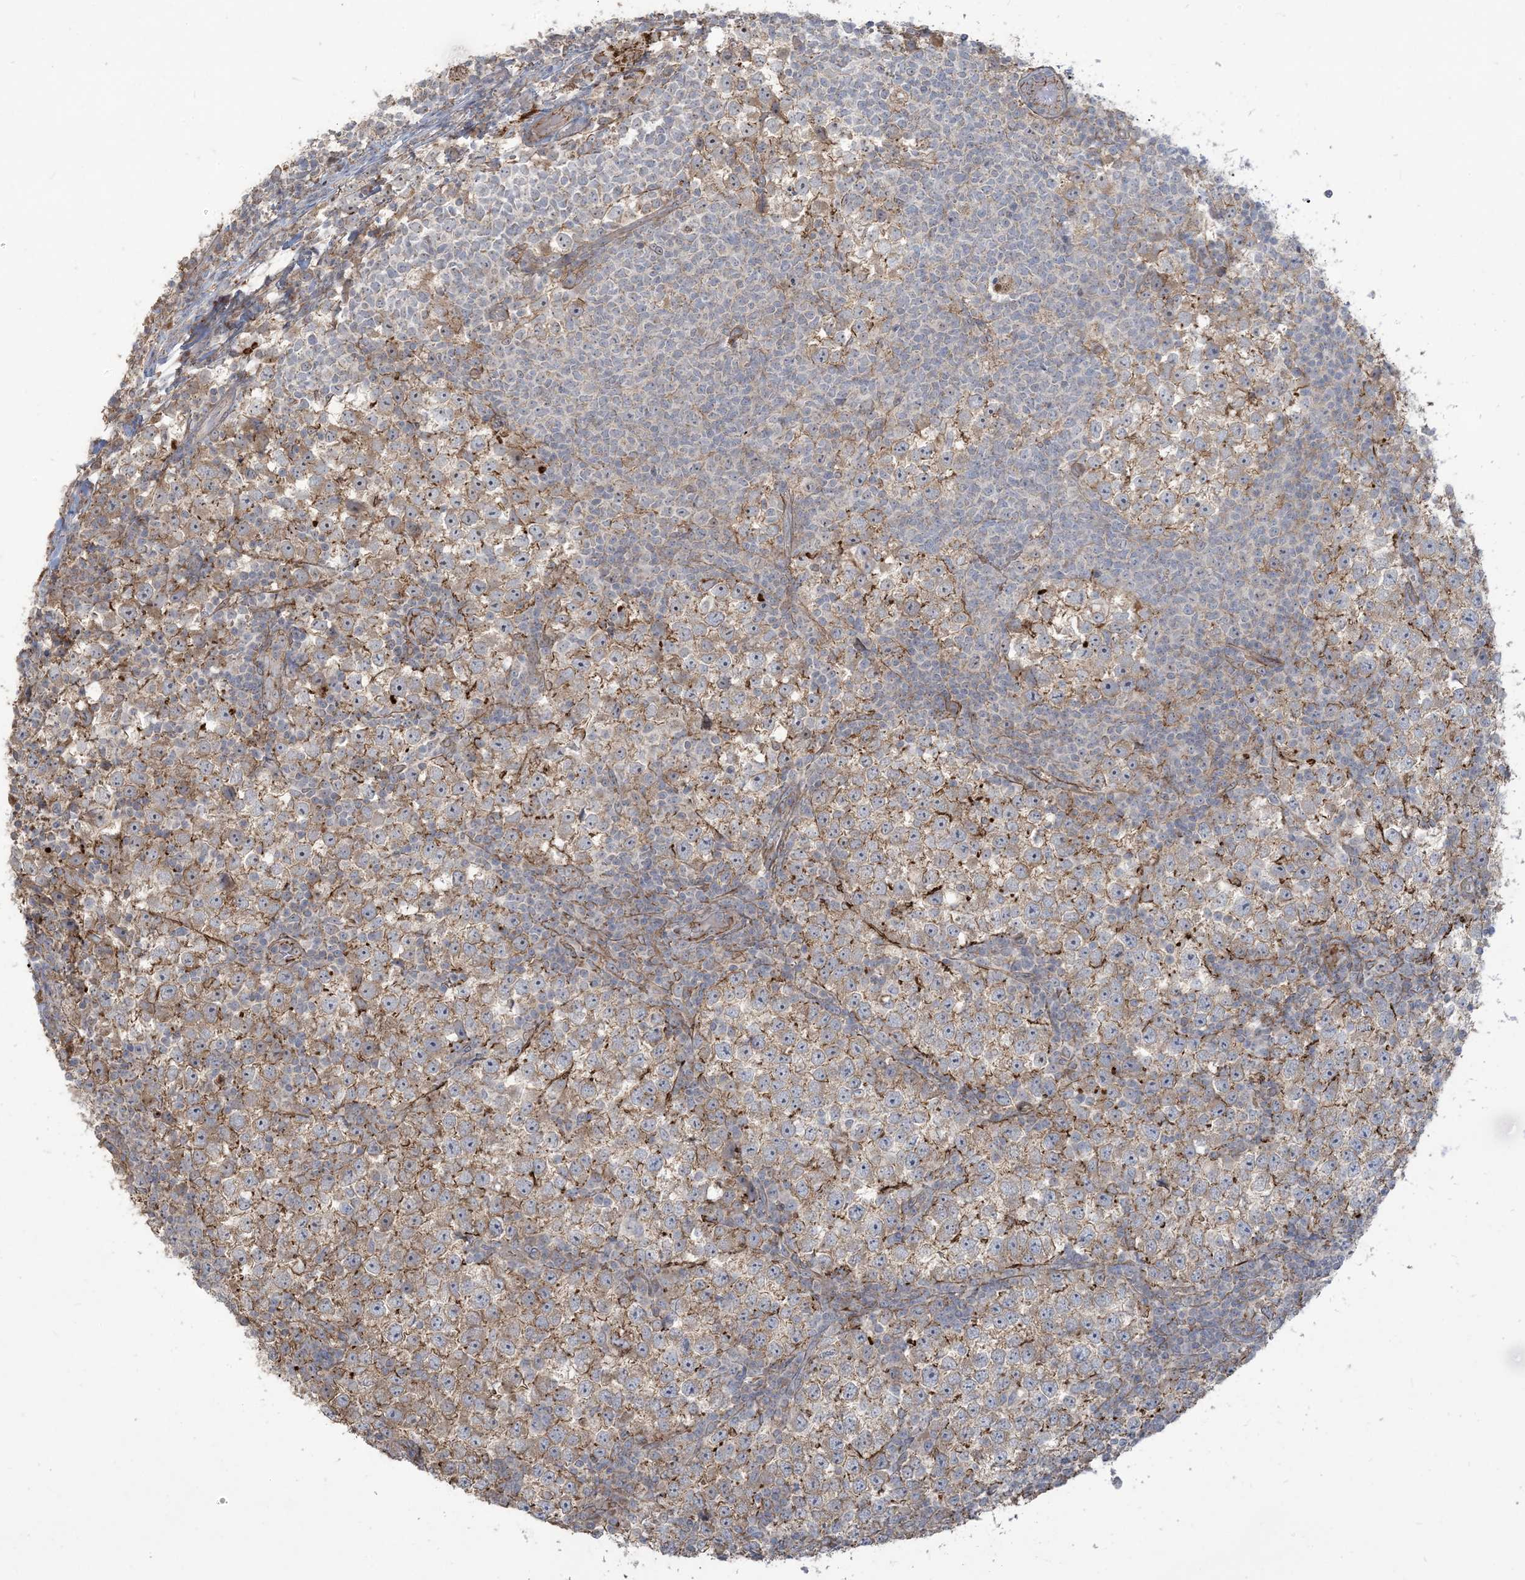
{"staining": {"intensity": "moderate", "quantity": "<25%", "location": "cytoplasmic/membranous"}, "tissue": "testis cancer", "cell_type": "Tumor cells", "image_type": "cancer", "snomed": [{"axis": "morphology", "description": "Seminoma, NOS"}, {"axis": "topography", "description": "Testis"}], "caption": "Moderate cytoplasmic/membranous staining for a protein is identified in approximately <25% of tumor cells of seminoma (testis) using IHC.", "gene": "KLHL18", "patient": {"sex": "male", "age": 65}}